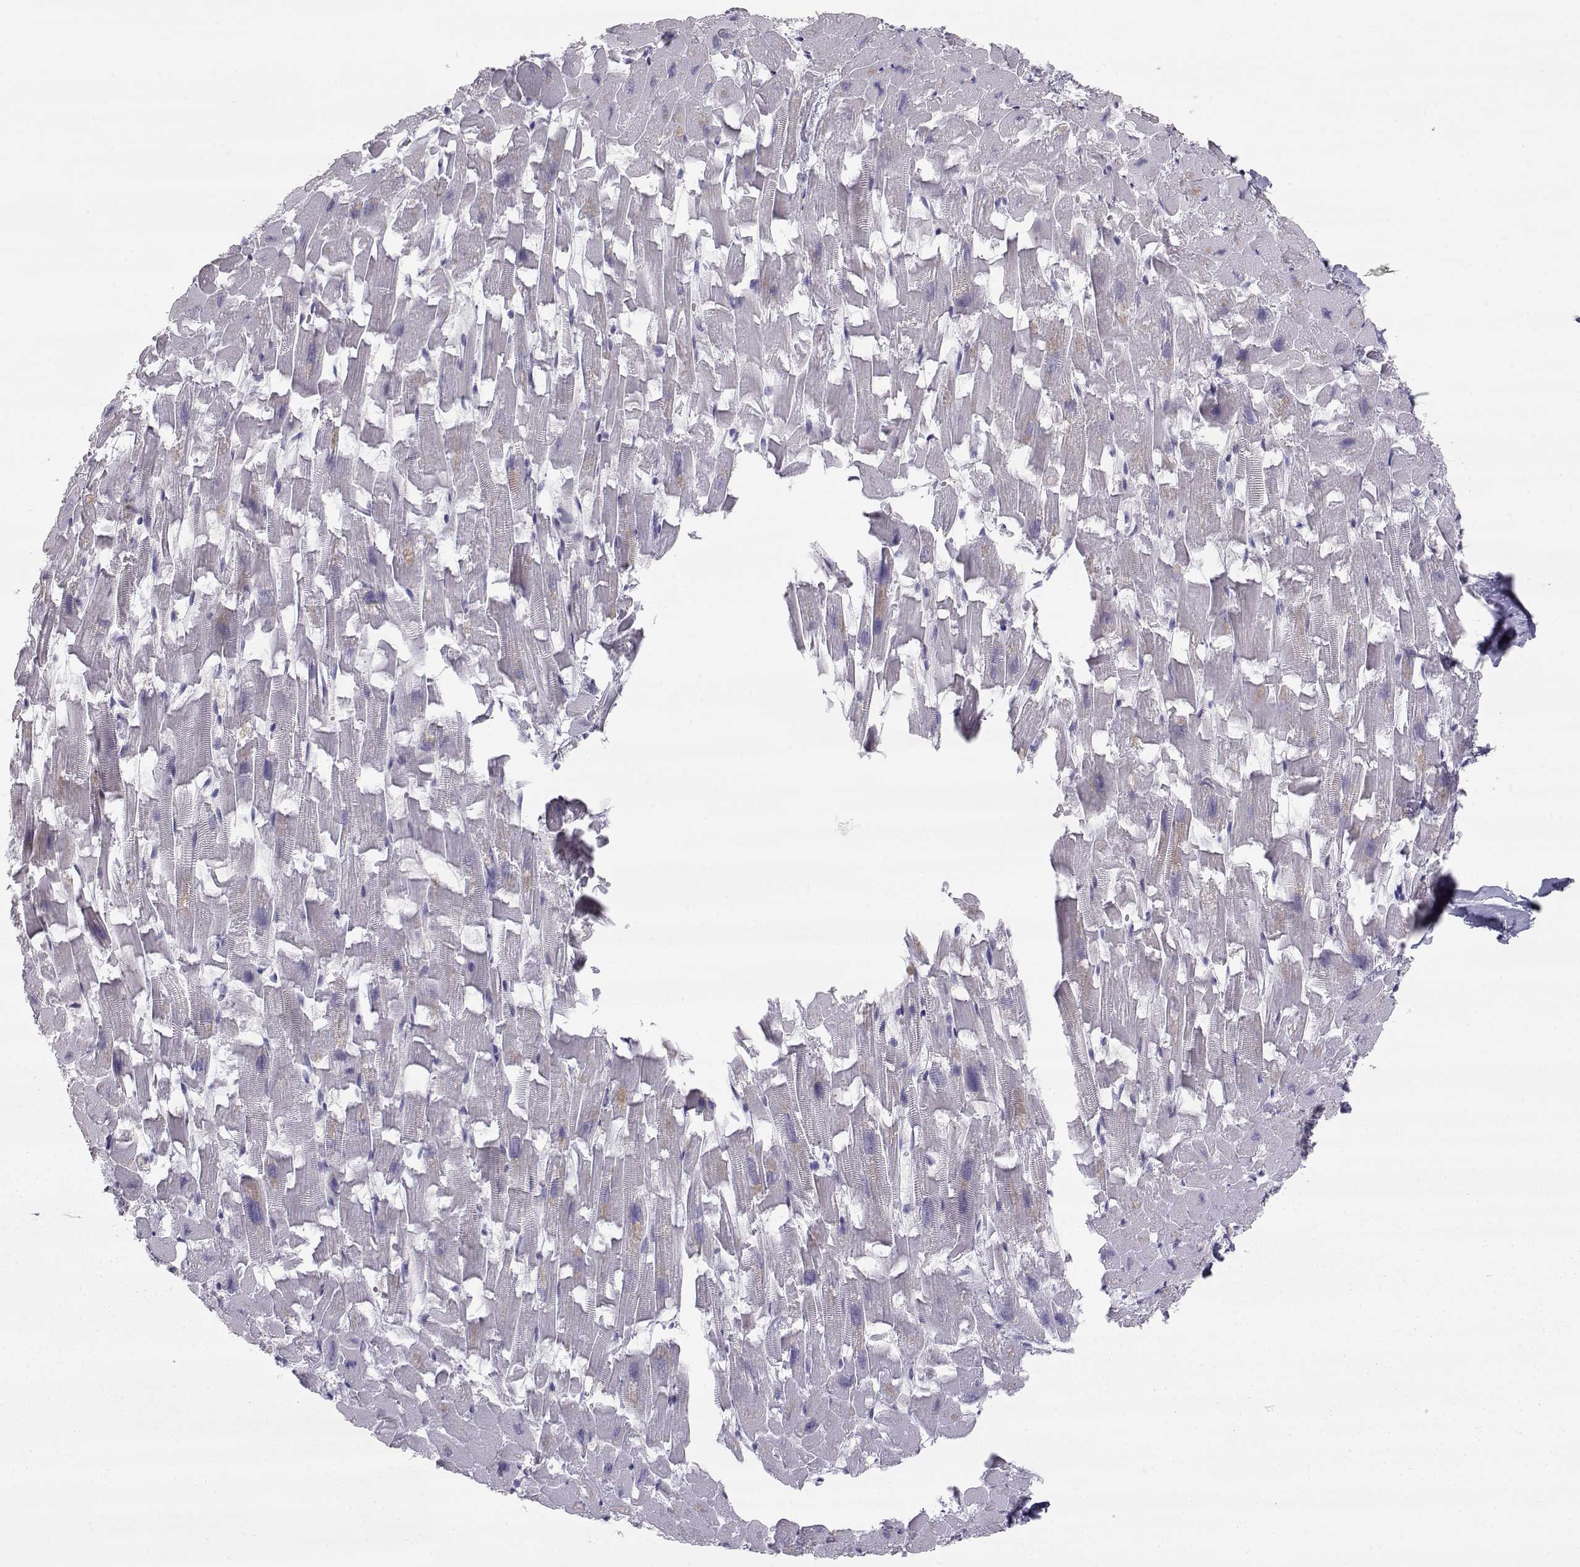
{"staining": {"intensity": "negative", "quantity": "none", "location": "none"}, "tissue": "heart muscle", "cell_type": "Cardiomyocytes", "image_type": "normal", "snomed": [{"axis": "morphology", "description": "Normal tissue, NOS"}, {"axis": "topography", "description": "Heart"}], "caption": "Heart muscle stained for a protein using immunohistochemistry (IHC) demonstrates no positivity cardiomyocytes.", "gene": "NPVF", "patient": {"sex": "female", "age": 64}}